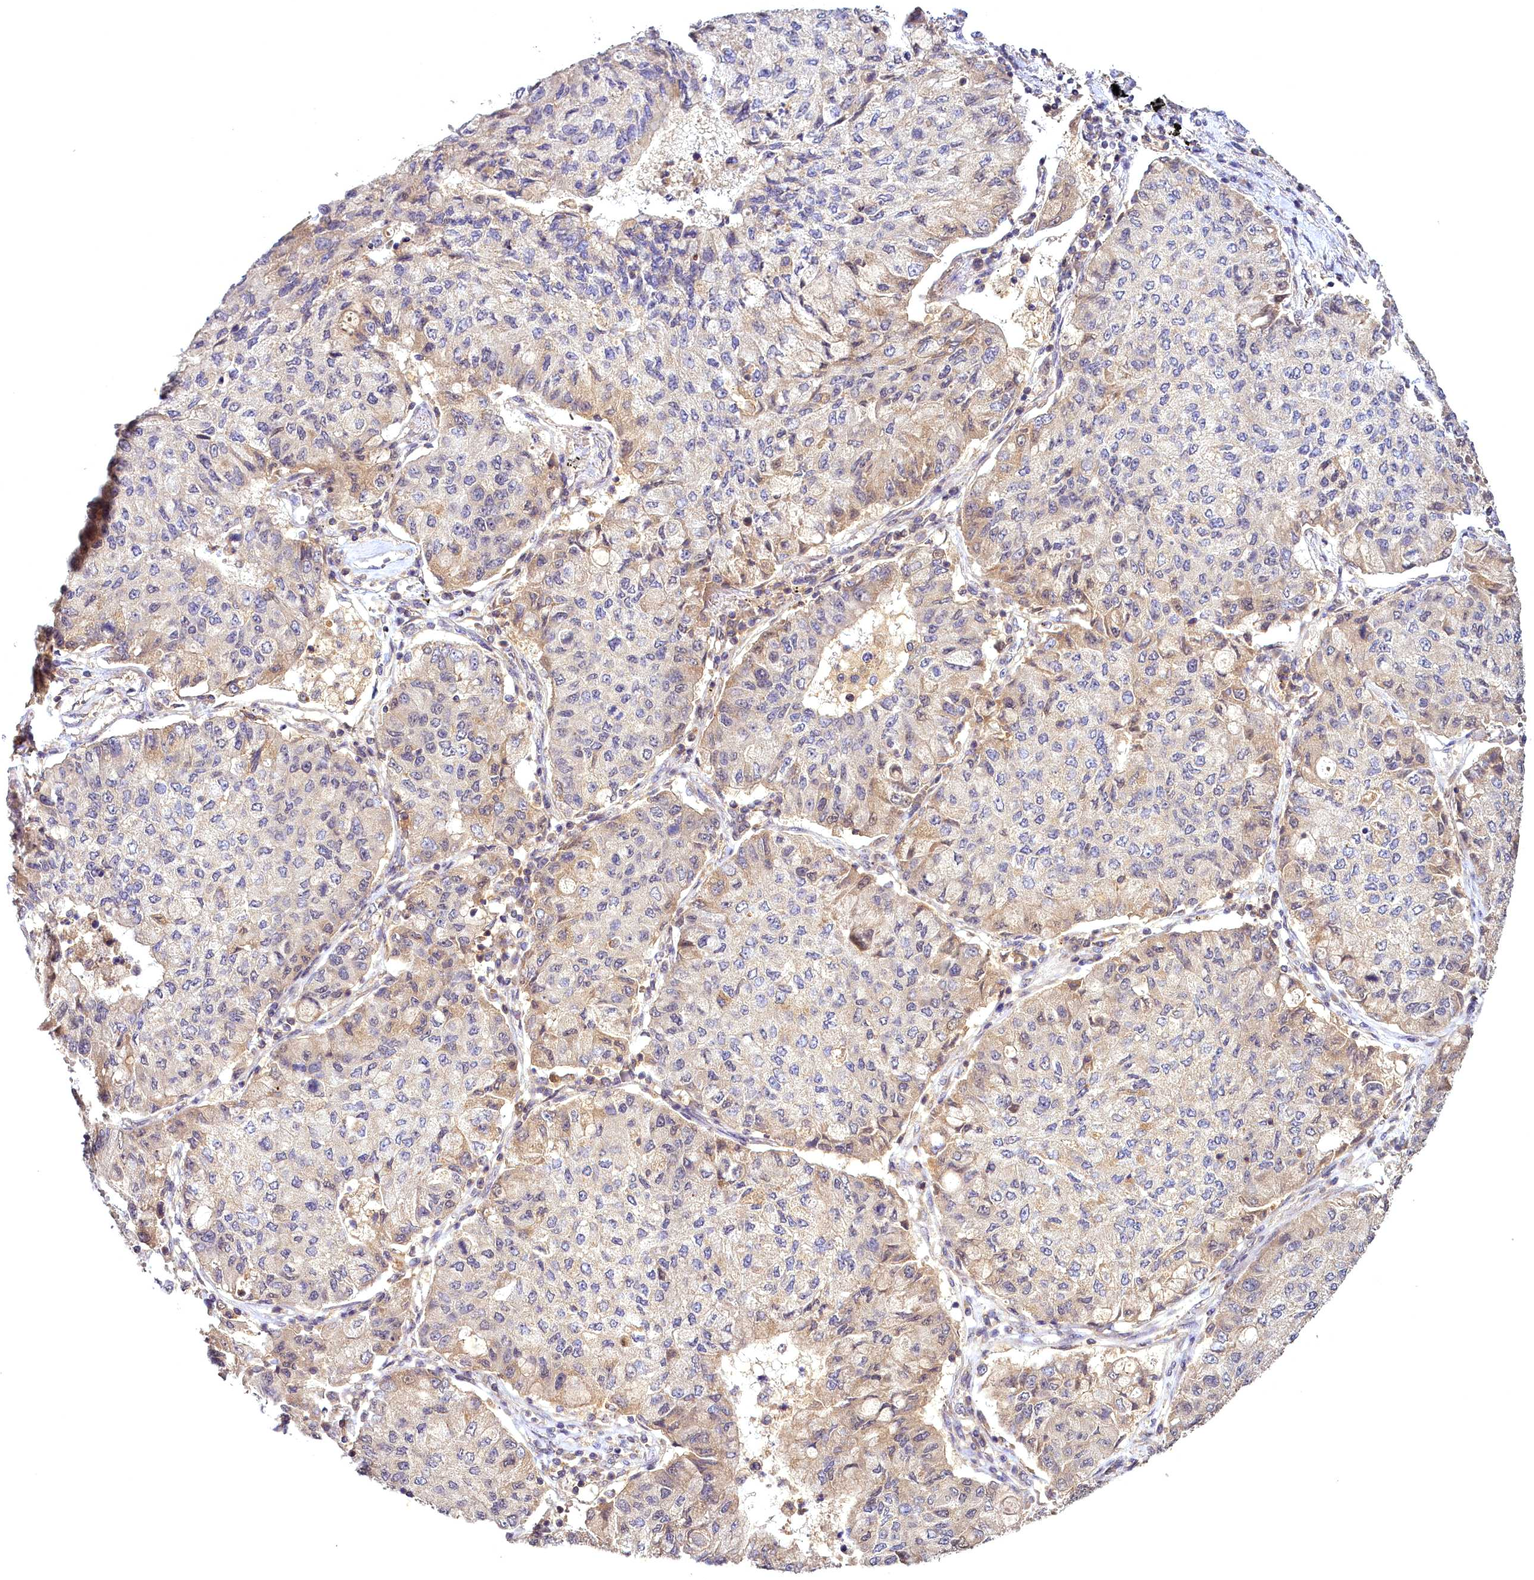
{"staining": {"intensity": "weak", "quantity": "25%-75%", "location": "cytoplasmic/membranous"}, "tissue": "lung cancer", "cell_type": "Tumor cells", "image_type": "cancer", "snomed": [{"axis": "morphology", "description": "Squamous cell carcinoma, NOS"}, {"axis": "topography", "description": "Lung"}], "caption": "Weak cytoplasmic/membranous protein staining is appreciated in approximately 25%-75% of tumor cells in lung squamous cell carcinoma. (Brightfield microscopy of DAB IHC at high magnification).", "gene": "TMEM39A", "patient": {"sex": "male", "age": 74}}